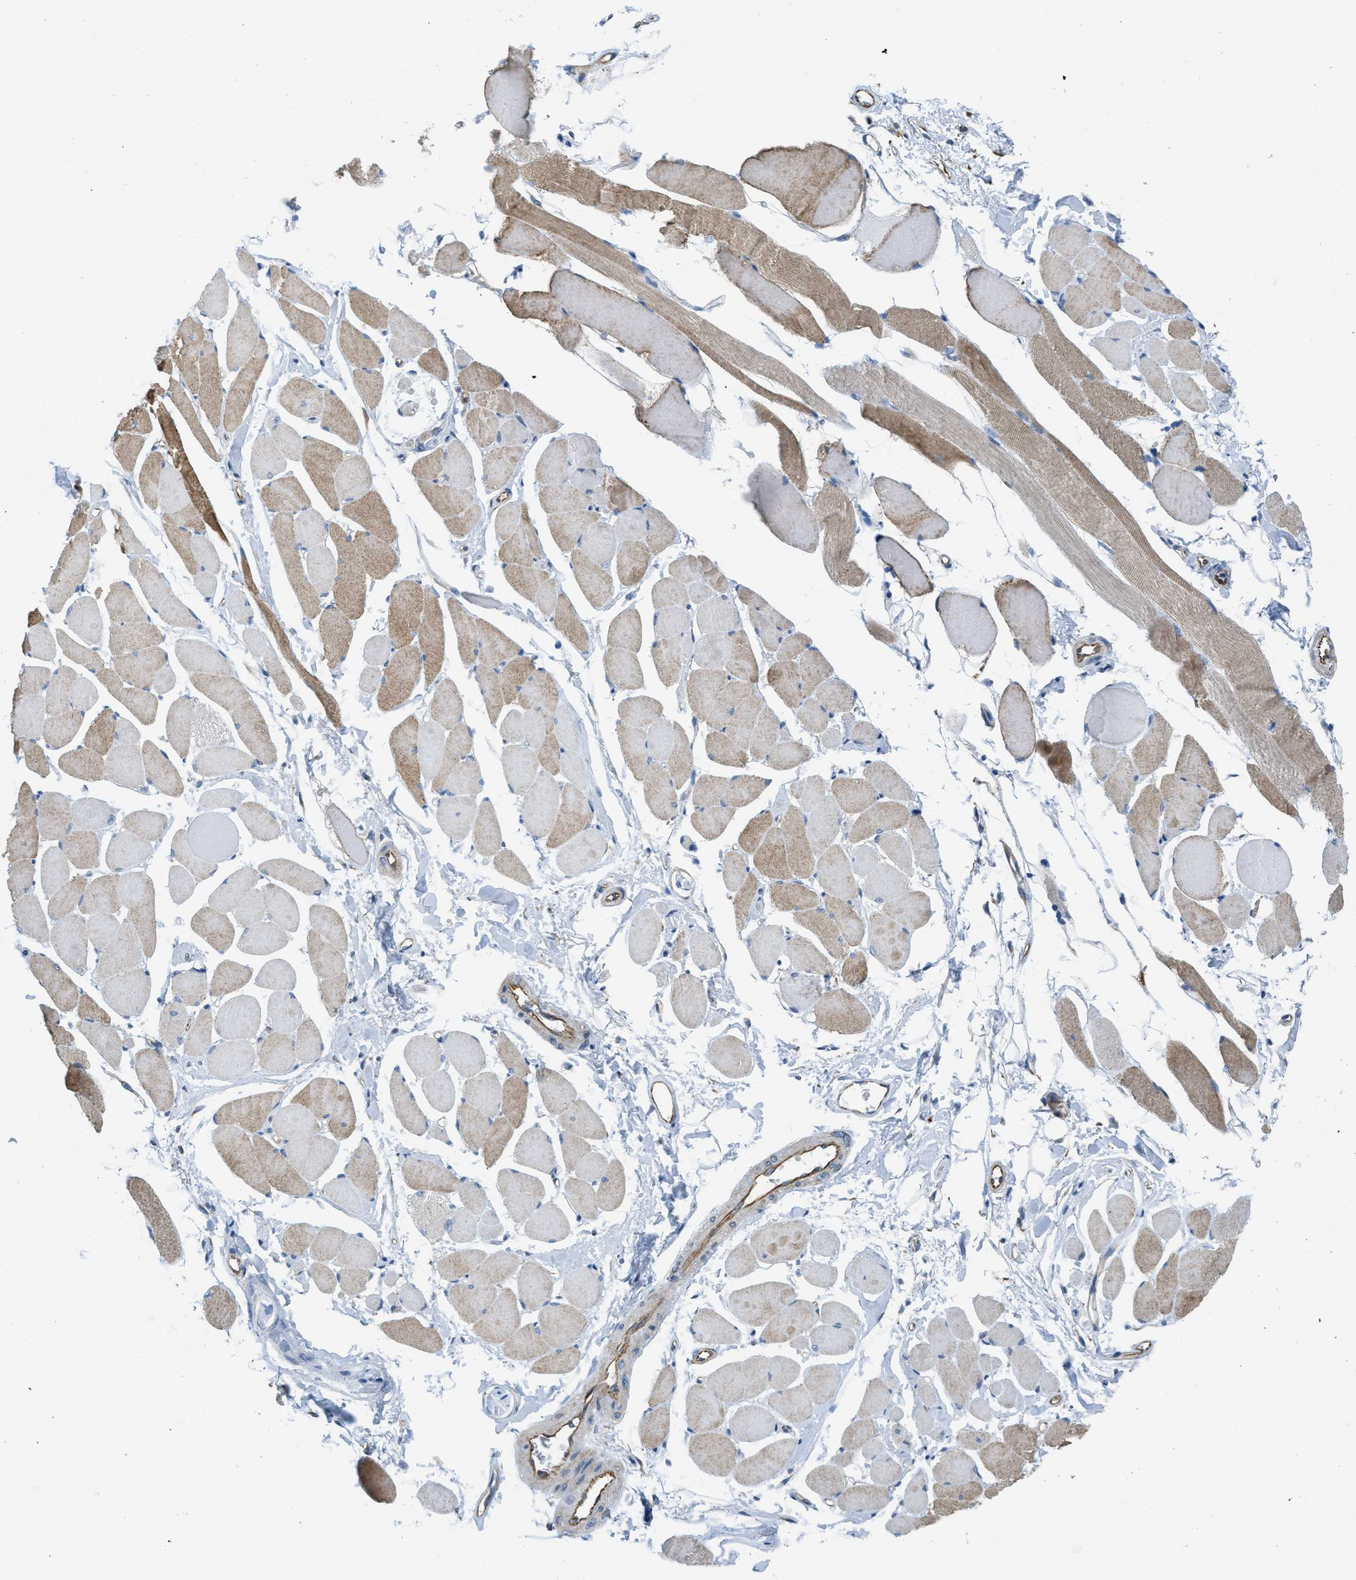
{"staining": {"intensity": "weak", "quantity": "25%-75%", "location": "cytoplasmic/membranous"}, "tissue": "skeletal muscle", "cell_type": "Myocytes", "image_type": "normal", "snomed": [{"axis": "morphology", "description": "Normal tissue, NOS"}, {"axis": "topography", "description": "Skeletal muscle"}, {"axis": "topography", "description": "Peripheral nerve tissue"}], "caption": "Weak cytoplasmic/membranous positivity for a protein is seen in approximately 25%-75% of myocytes of normal skeletal muscle using IHC.", "gene": "SLC12A1", "patient": {"sex": "female", "age": 84}}